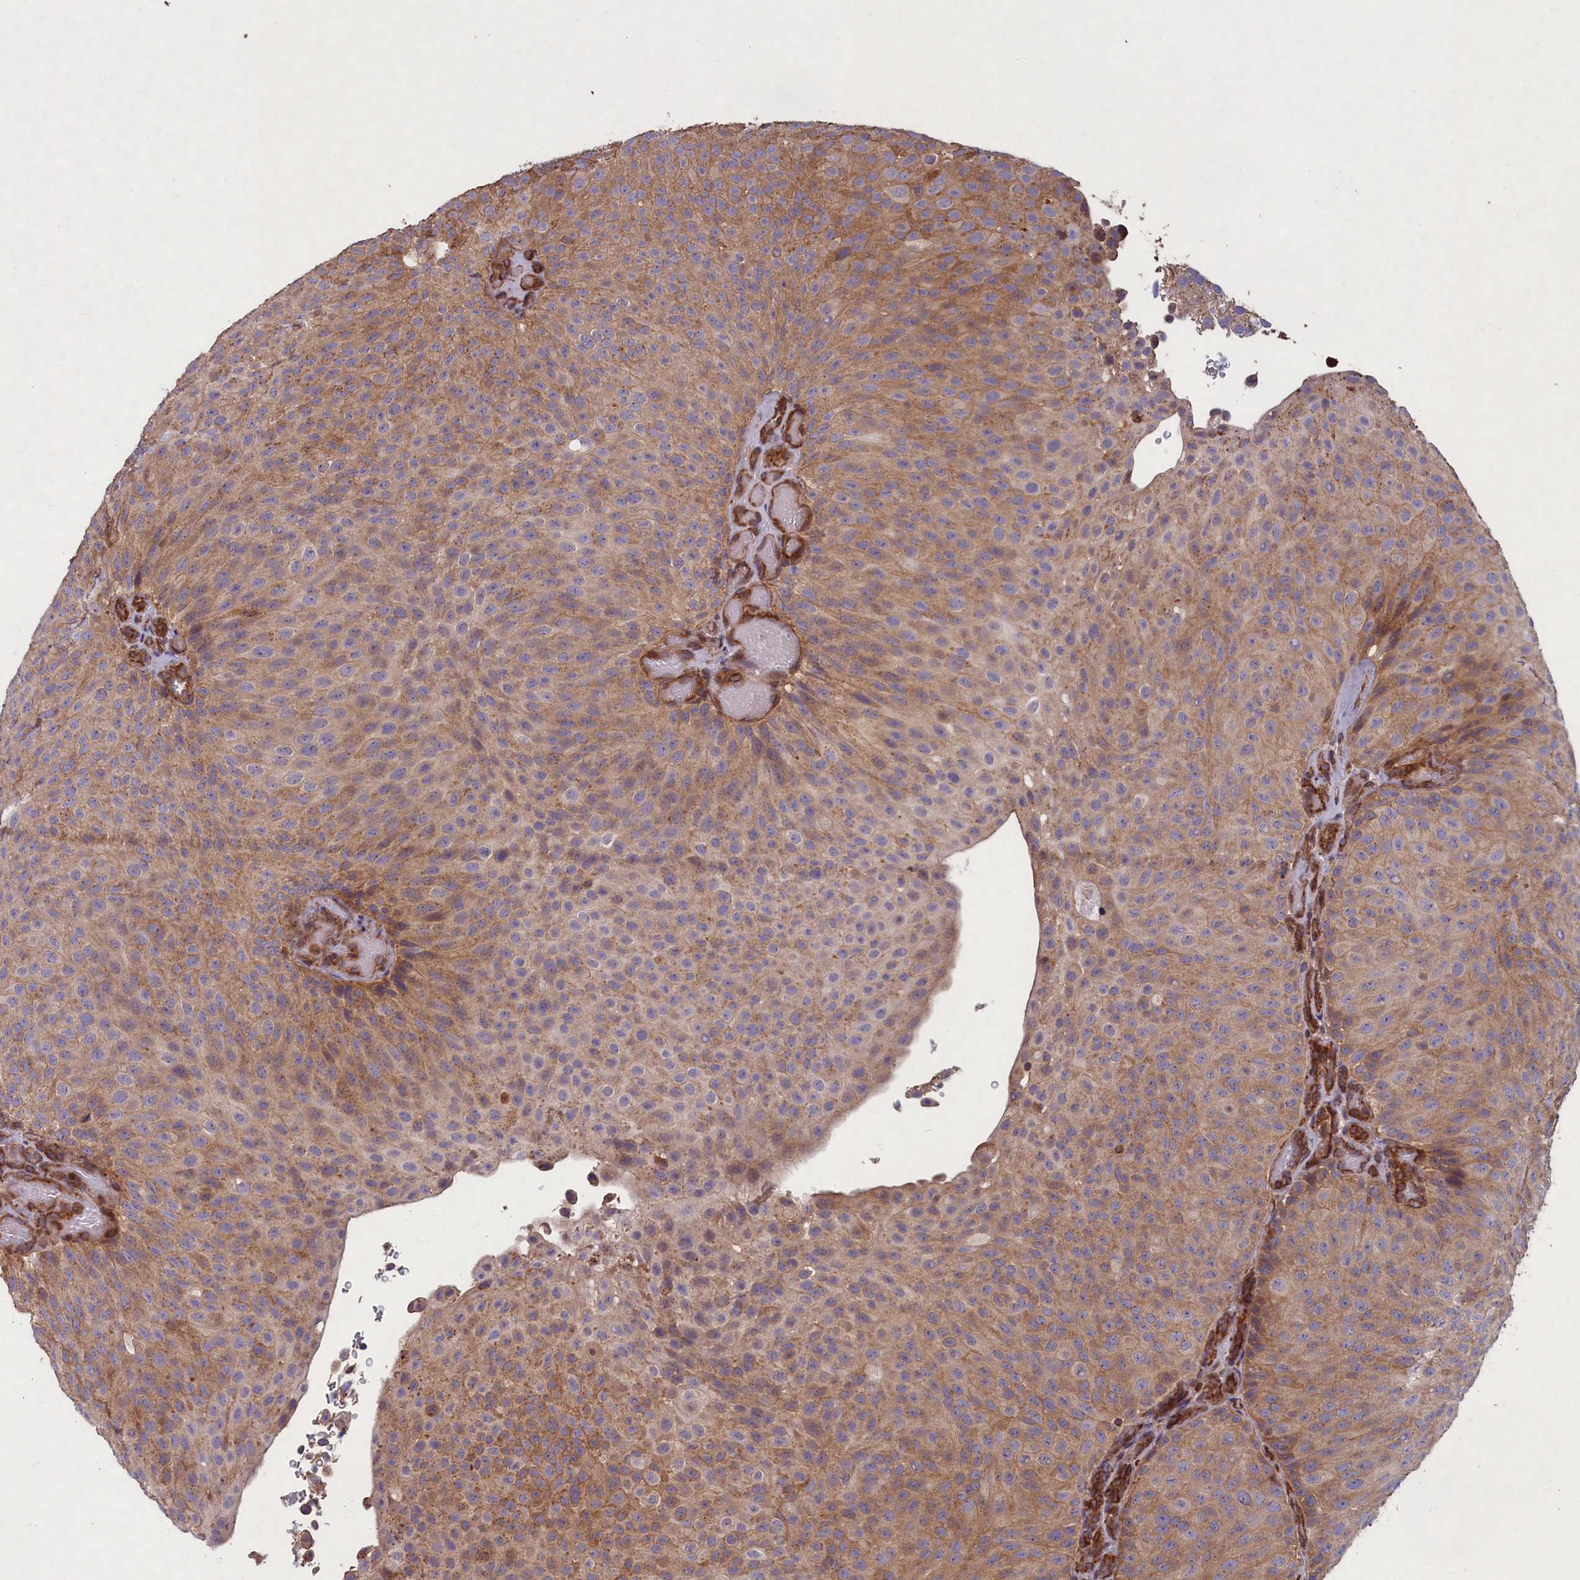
{"staining": {"intensity": "moderate", "quantity": "25%-75%", "location": "cytoplasmic/membranous"}, "tissue": "urothelial cancer", "cell_type": "Tumor cells", "image_type": "cancer", "snomed": [{"axis": "morphology", "description": "Urothelial carcinoma, Low grade"}, {"axis": "topography", "description": "Urinary bladder"}], "caption": "High-power microscopy captured an immunohistochemistry (IHC) image of urothelial cancer, revealing moderate cytoplasmic/membranous staining in about 25%-75% of tumor cells.", "gene": "CCDC124", "patient": {"sex": "male", "age": 78}}